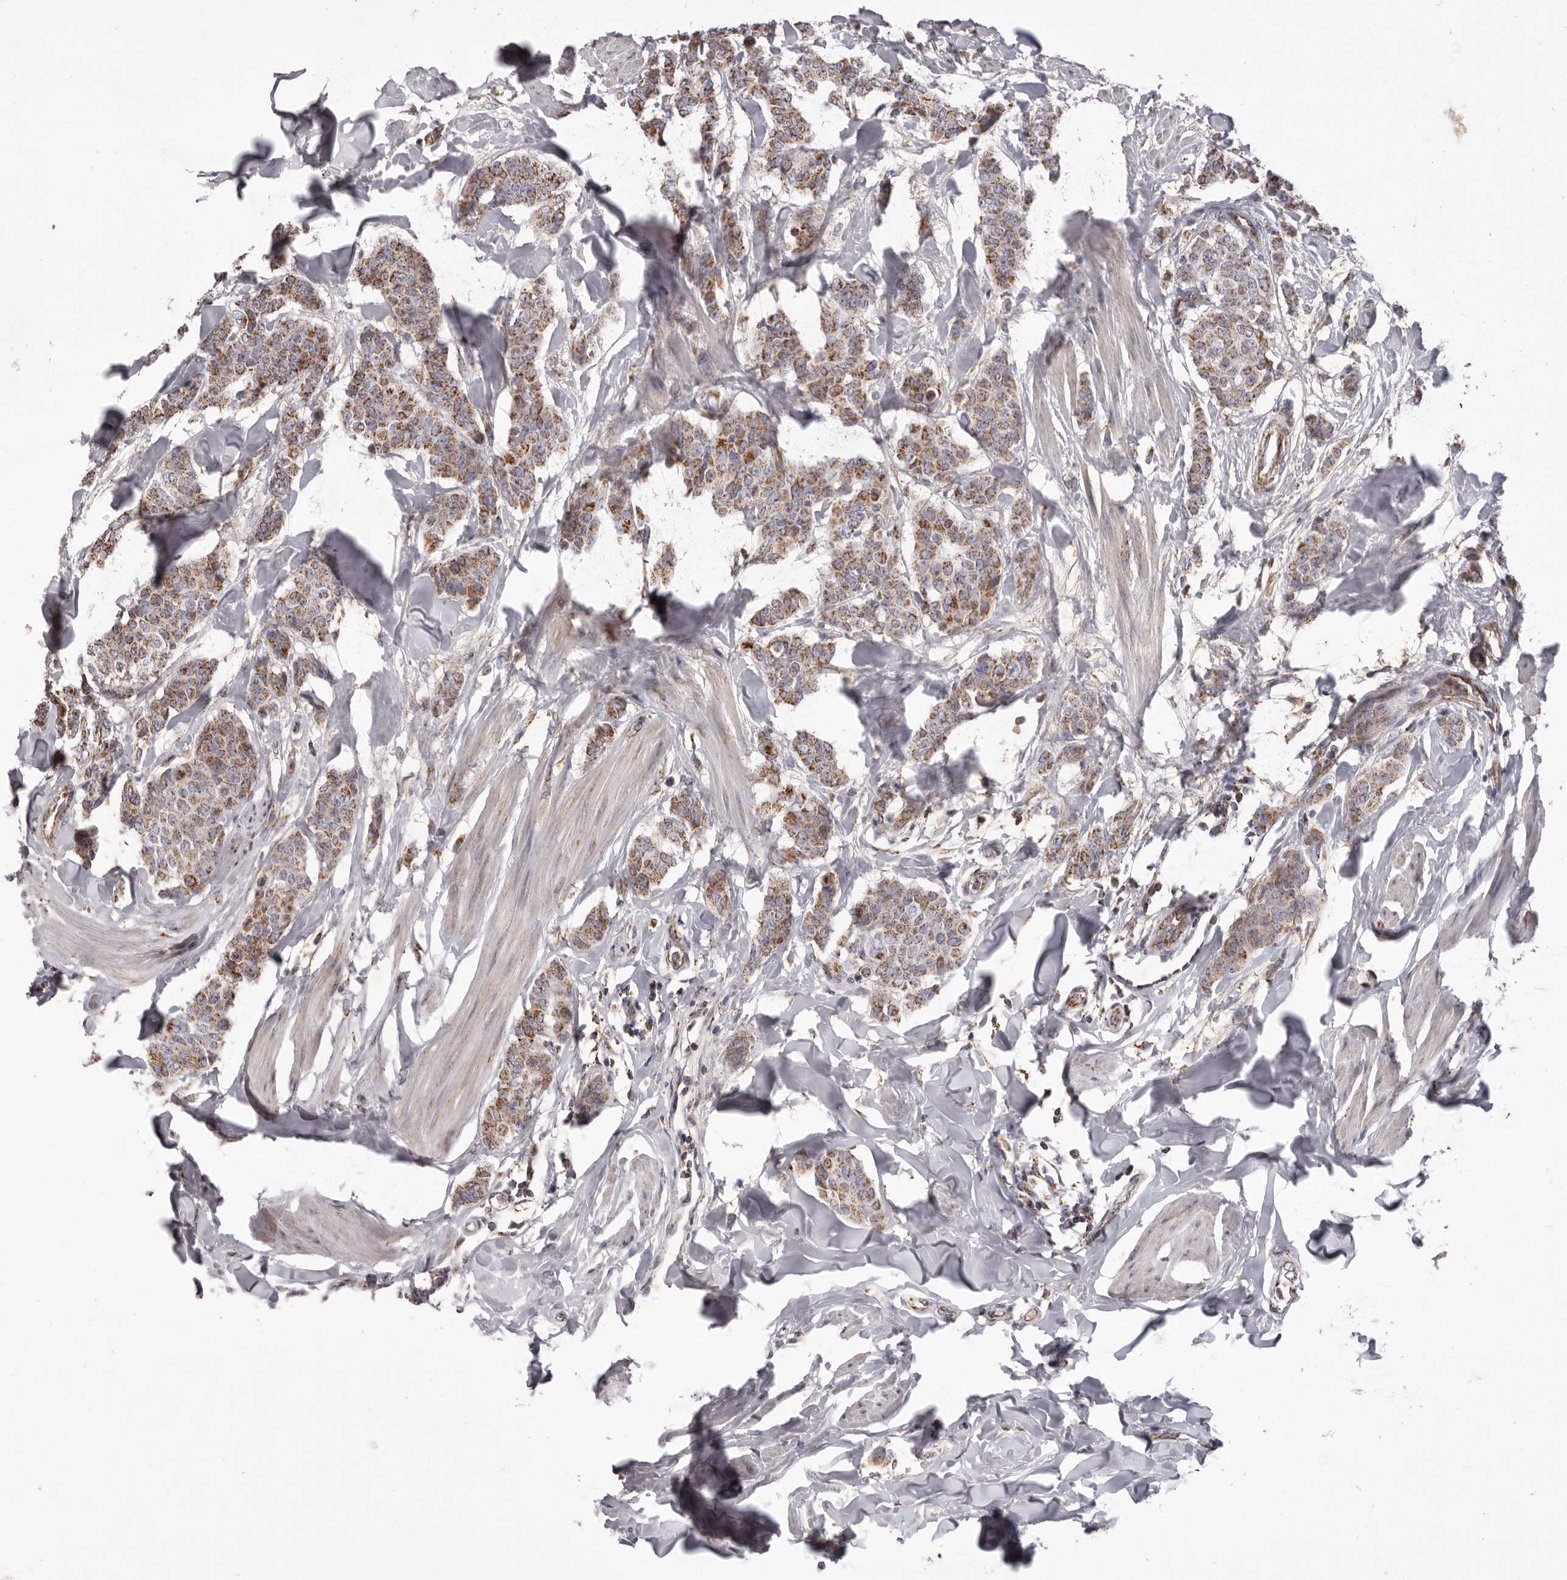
{"staining": {"intensity": "strong", "quantity": ">75%", "location": "cytoplasmic/membranous"}, "tissue": "breast cancer", "cell_type": "Tumor cells", "image_type": "cancer", "snomed": [{"axis": "morphology", "description": "Duct carcinoma"}, {"axis": "topography", "description": "Breast"}], "caption": "A high-resolution image shows IHC staining of breast intraductal carcinoma, which exhibits strong cytoplasmic/membranous staining in approximately >75% of tumor cells.", "gene": "CHRM2", "patient": {"sex": "female", "age": 40}}